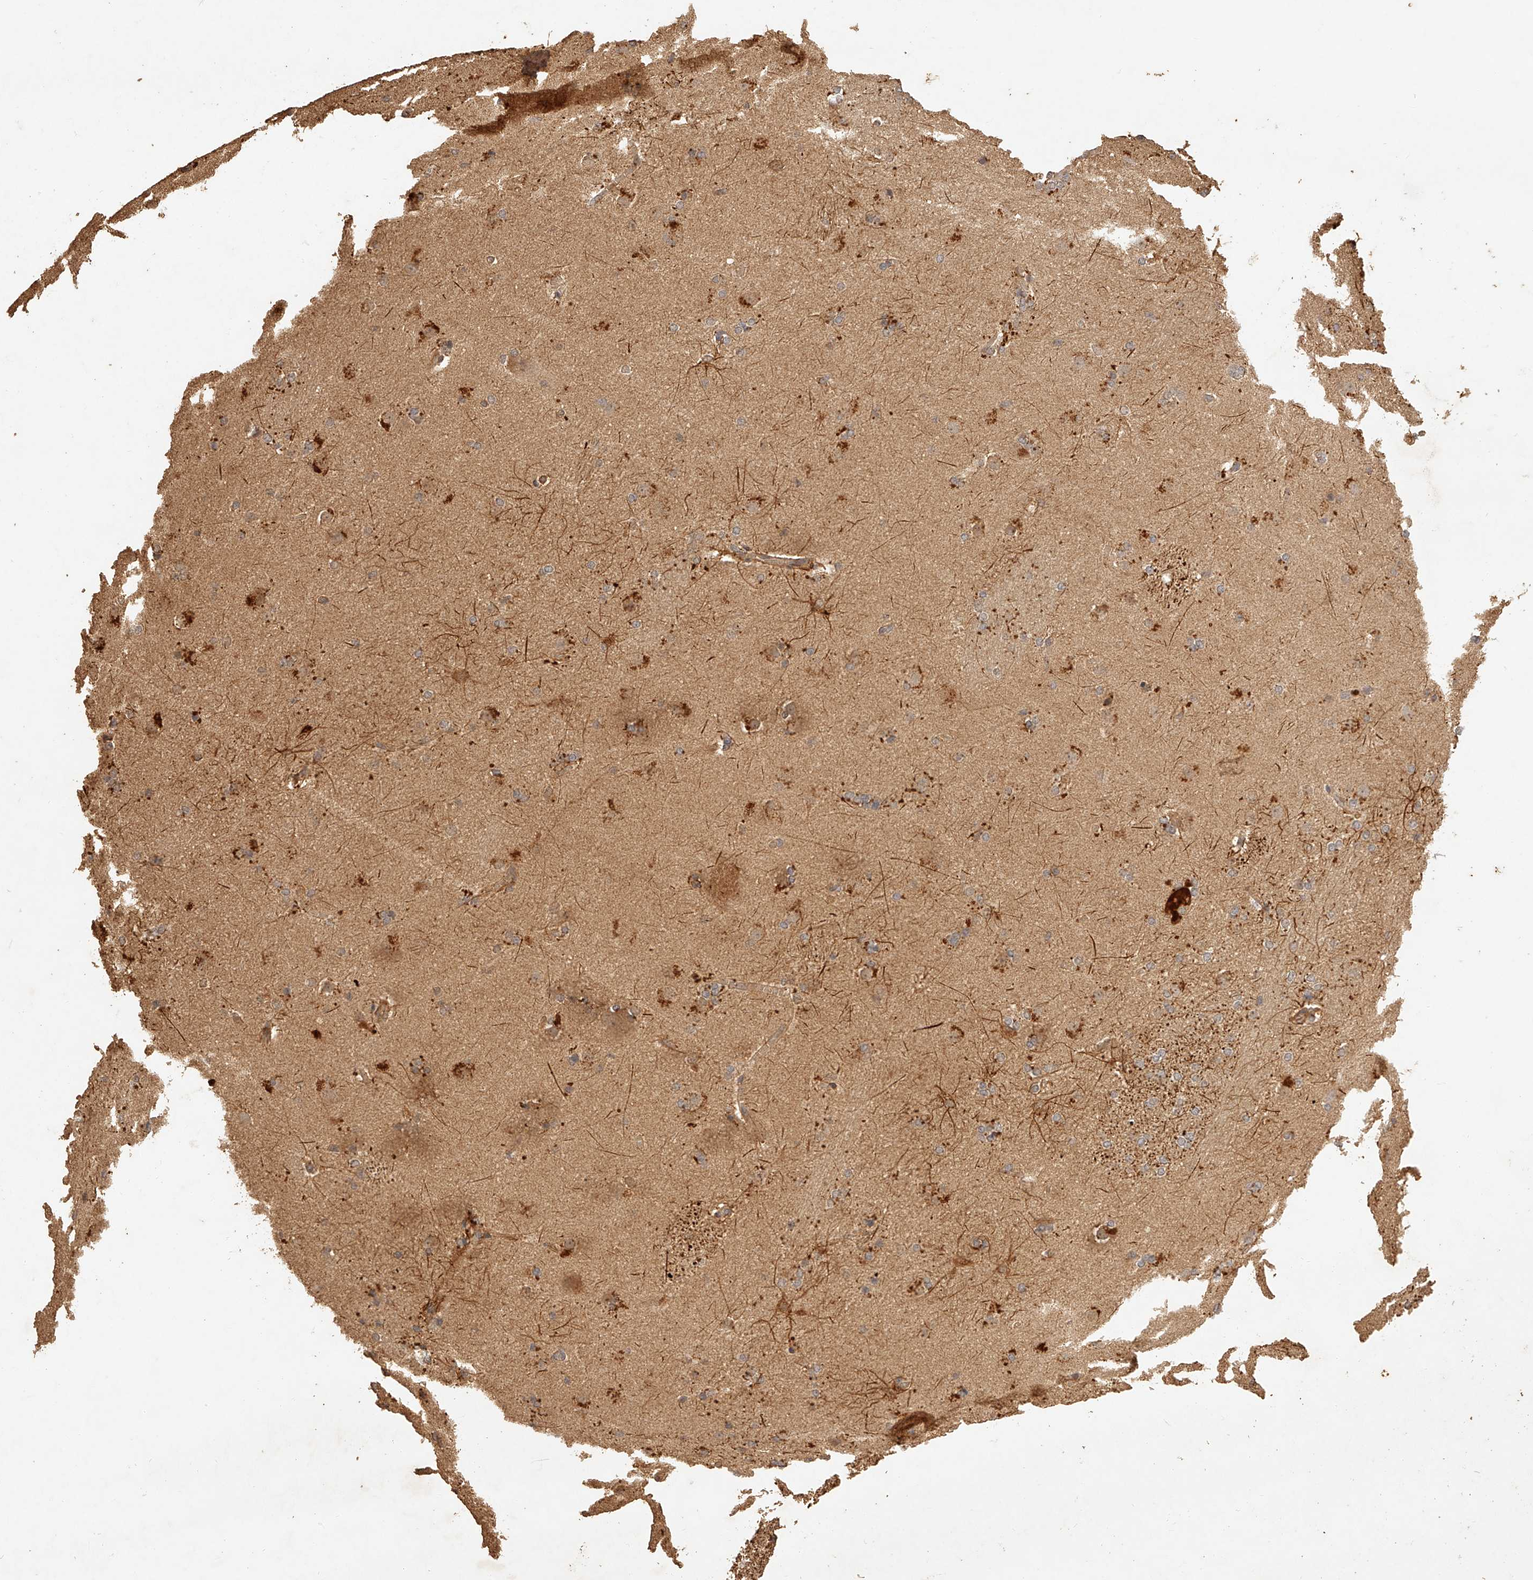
{"staining": {"intensity": "moderate", "quantity": "<25%", "location": "cytoplasmic/membranous"}, "tissue": "caudate", "cell_type": "Glial cells", "image_type": "normal", "snomed": [{"axis": "morphology", "description": "Normal tissue, NOS"}, {"axis": "topography", "description": "Lateral ventricle wall"}], "caption": "Protein staining by immunohistochemistry (IHC) demonstrates moderate cytoplasmic/membranous positivity in approximately <25% of glial cells in unremarkable caudate.", "gene": "NSMAF", "patient": {"sex": "female", "age": 19}}